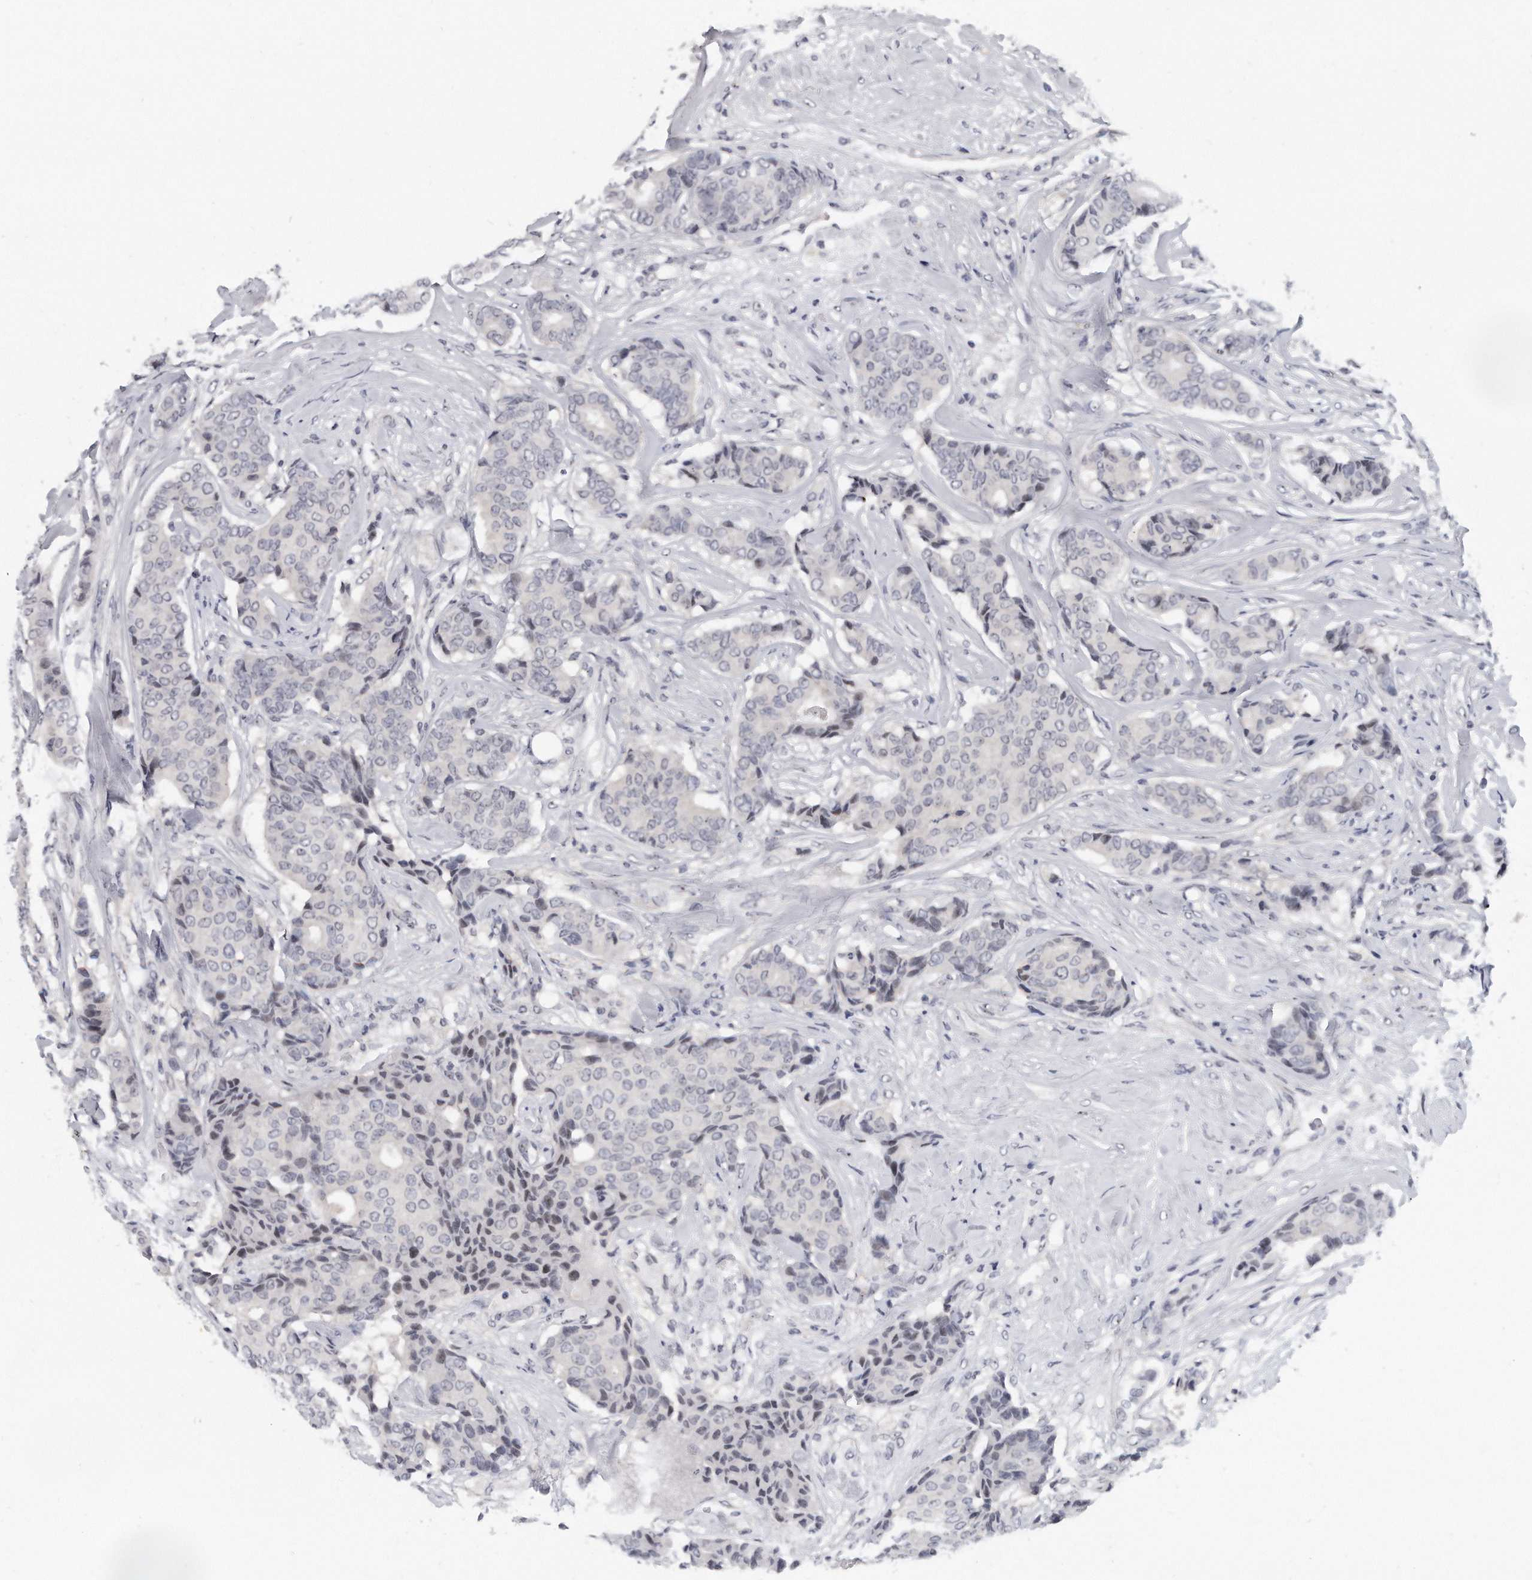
{"staining": {"intensity": "negative", "quantity": "none", "location": "none"}, "tissue": "breast cancer", "cell_type": "Tumor cells", "image_type": "cancer", "snomed": [{"axis": "morphology", "description": "Duct carcinoma"}, {"axis": "topography", "description": "Breast"}], "caption": "Immunohistochemical staining of breast invasive ductal carcinoma demonstrates no significant positivity in tumor cells.", "gene": "TFCP2L1", "patient": {"sex": "female", "age": 75}}